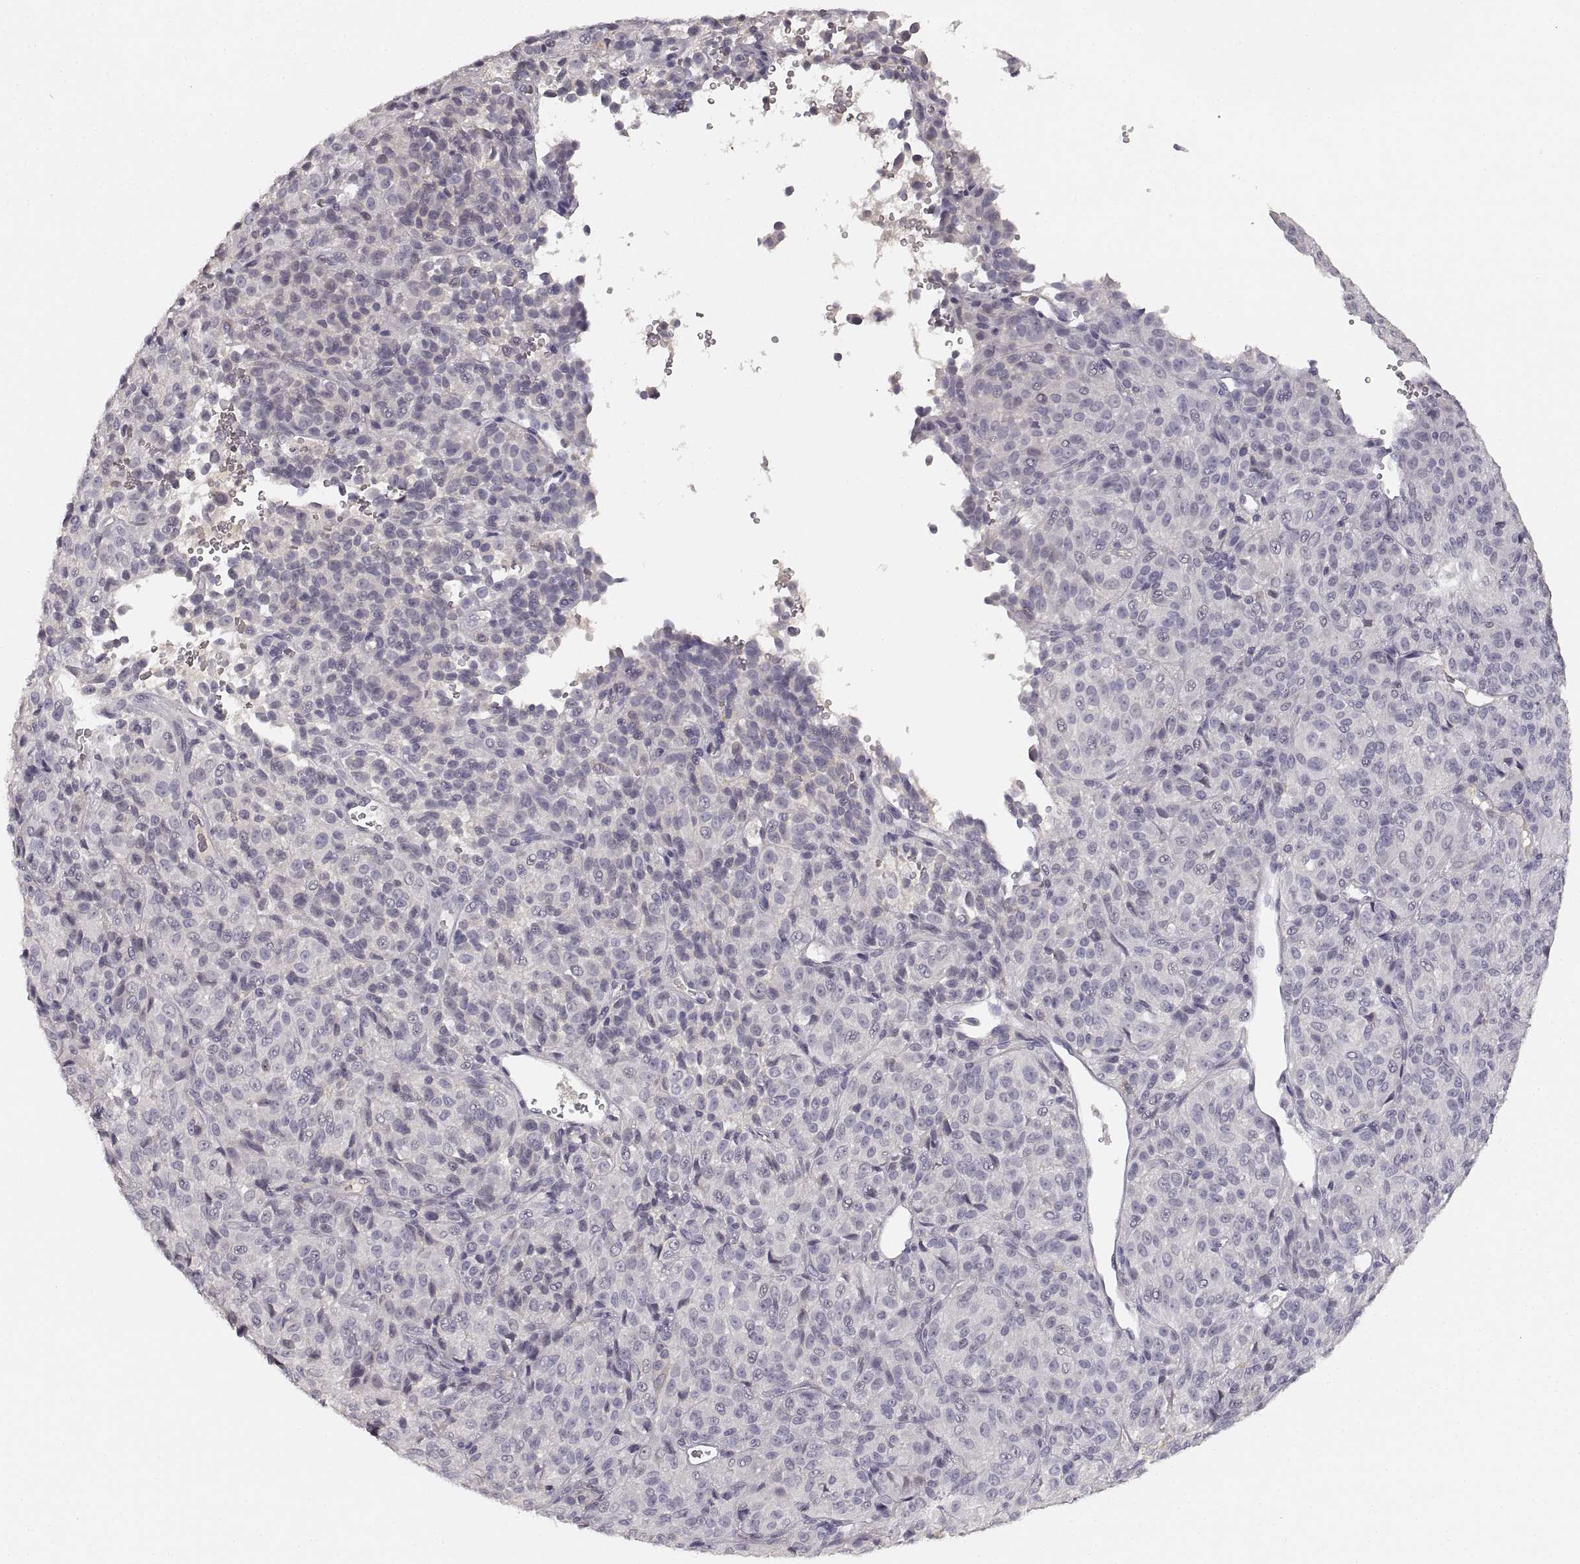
{"staining": {"intensity": "negative", "quantity": "none", "location": "none"}, "tissue": "melanoma", "cell_type": "Tumor cells", "image_type": "cancer", "snomed": [{"axis": "morphology", "description": "Malignant melanoma, Metastatic site"}, {"axis": "topography", "description": "Brain"}], "caption": "A high-resolution photomicrograph shows IHC staining of melanoma, which displays no significant expression in tumor cells.", "gene": "RUNDC3A", "patient": {"sex": "female", "age": 56}}